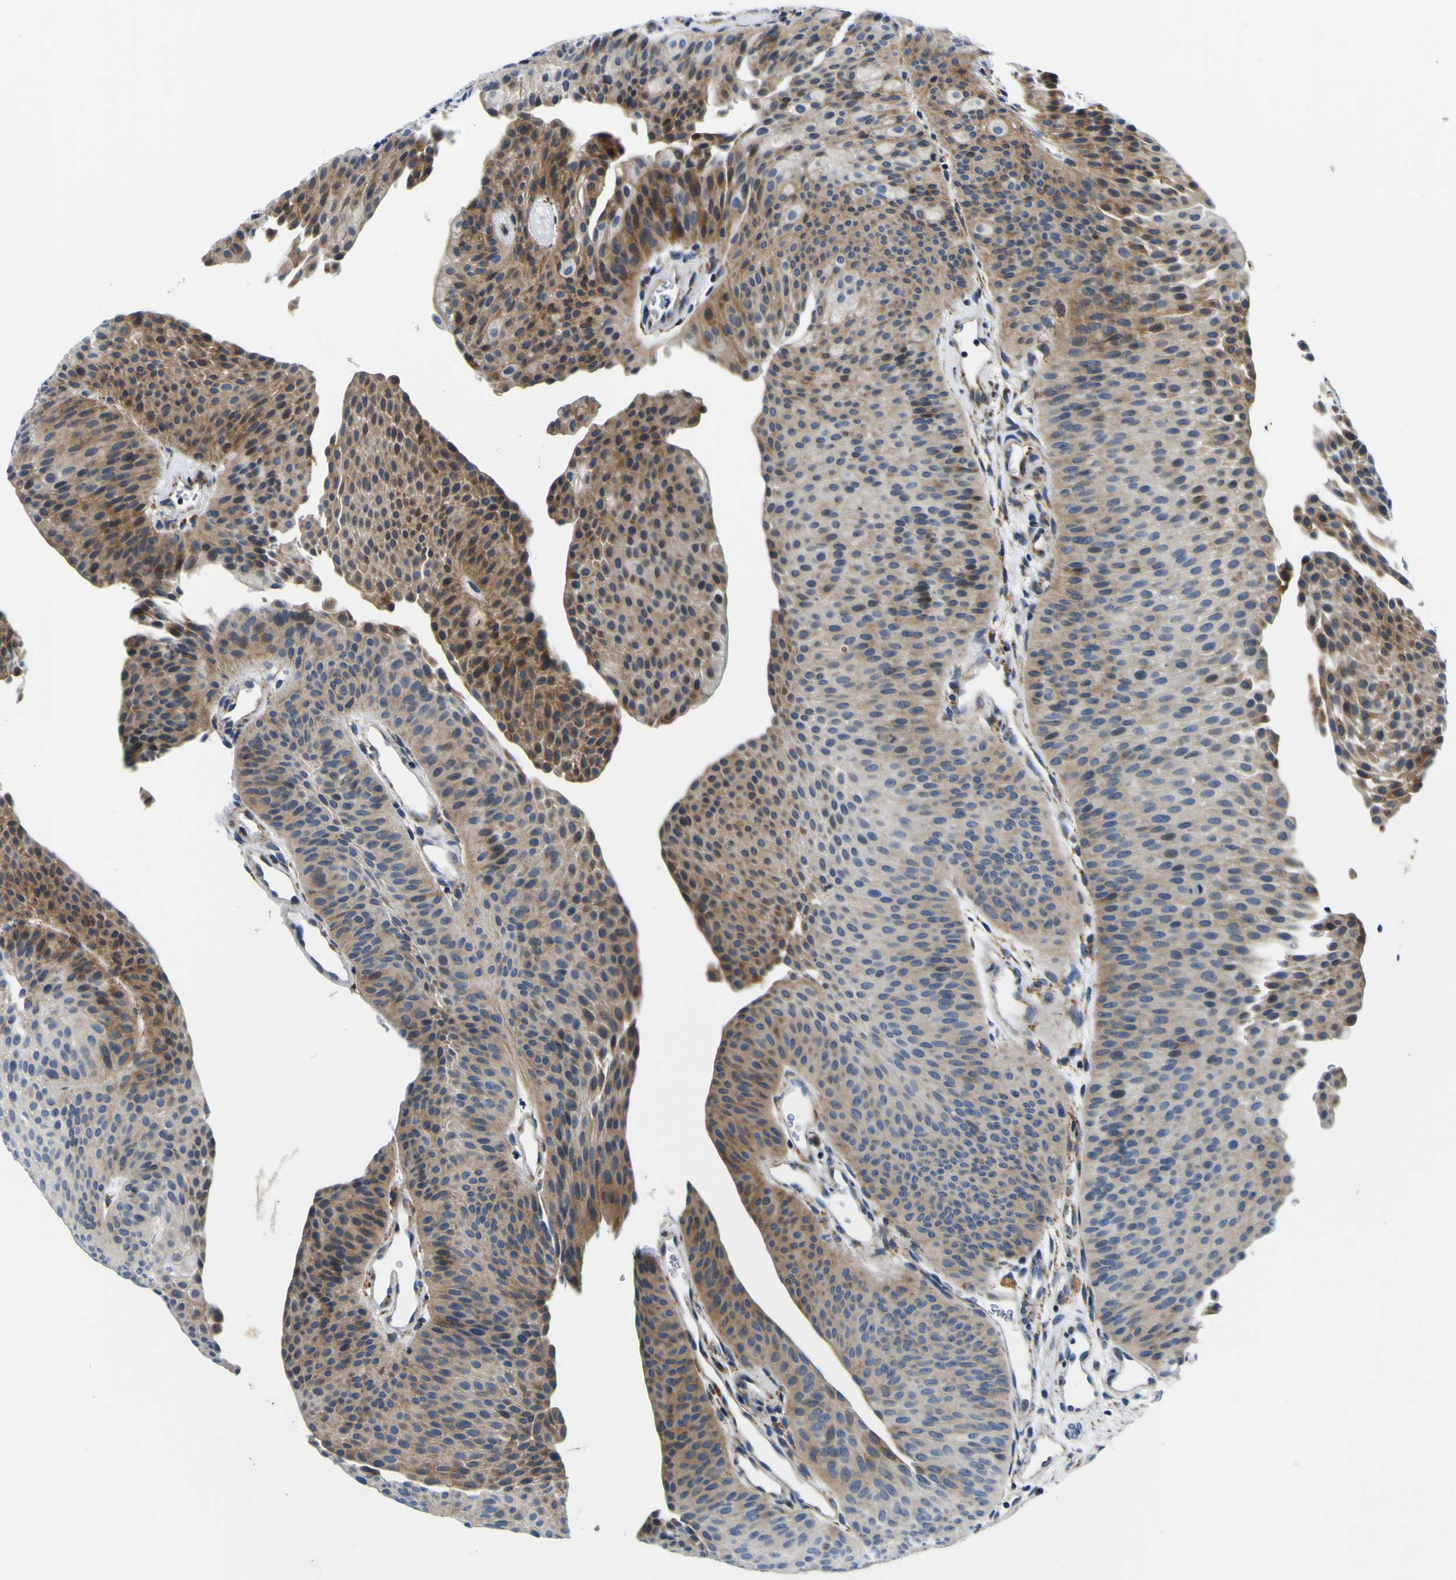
{"staining": {"intensity": "moderate", "quantity": "25%-75%", "location": "cytoplasmic/membranous"}, "tissue": "urothelial cancer", "cell_type": "Tumor cells", "image_type": "cancer", "snomed": [{"axis": "morphology", "description": "Urothelial carcinoma, Low grade"}, {"axis": "topography", "description": "Urinary bladder"}], "caption": "Moderate cytoplasmic/membranous protein positivity is identified in approximately 25%-75% of tumor cells in urothelial carcinoma (low-grade).", "gene": "NLRP3", "patient": {"sex": "female", "age": 60}}